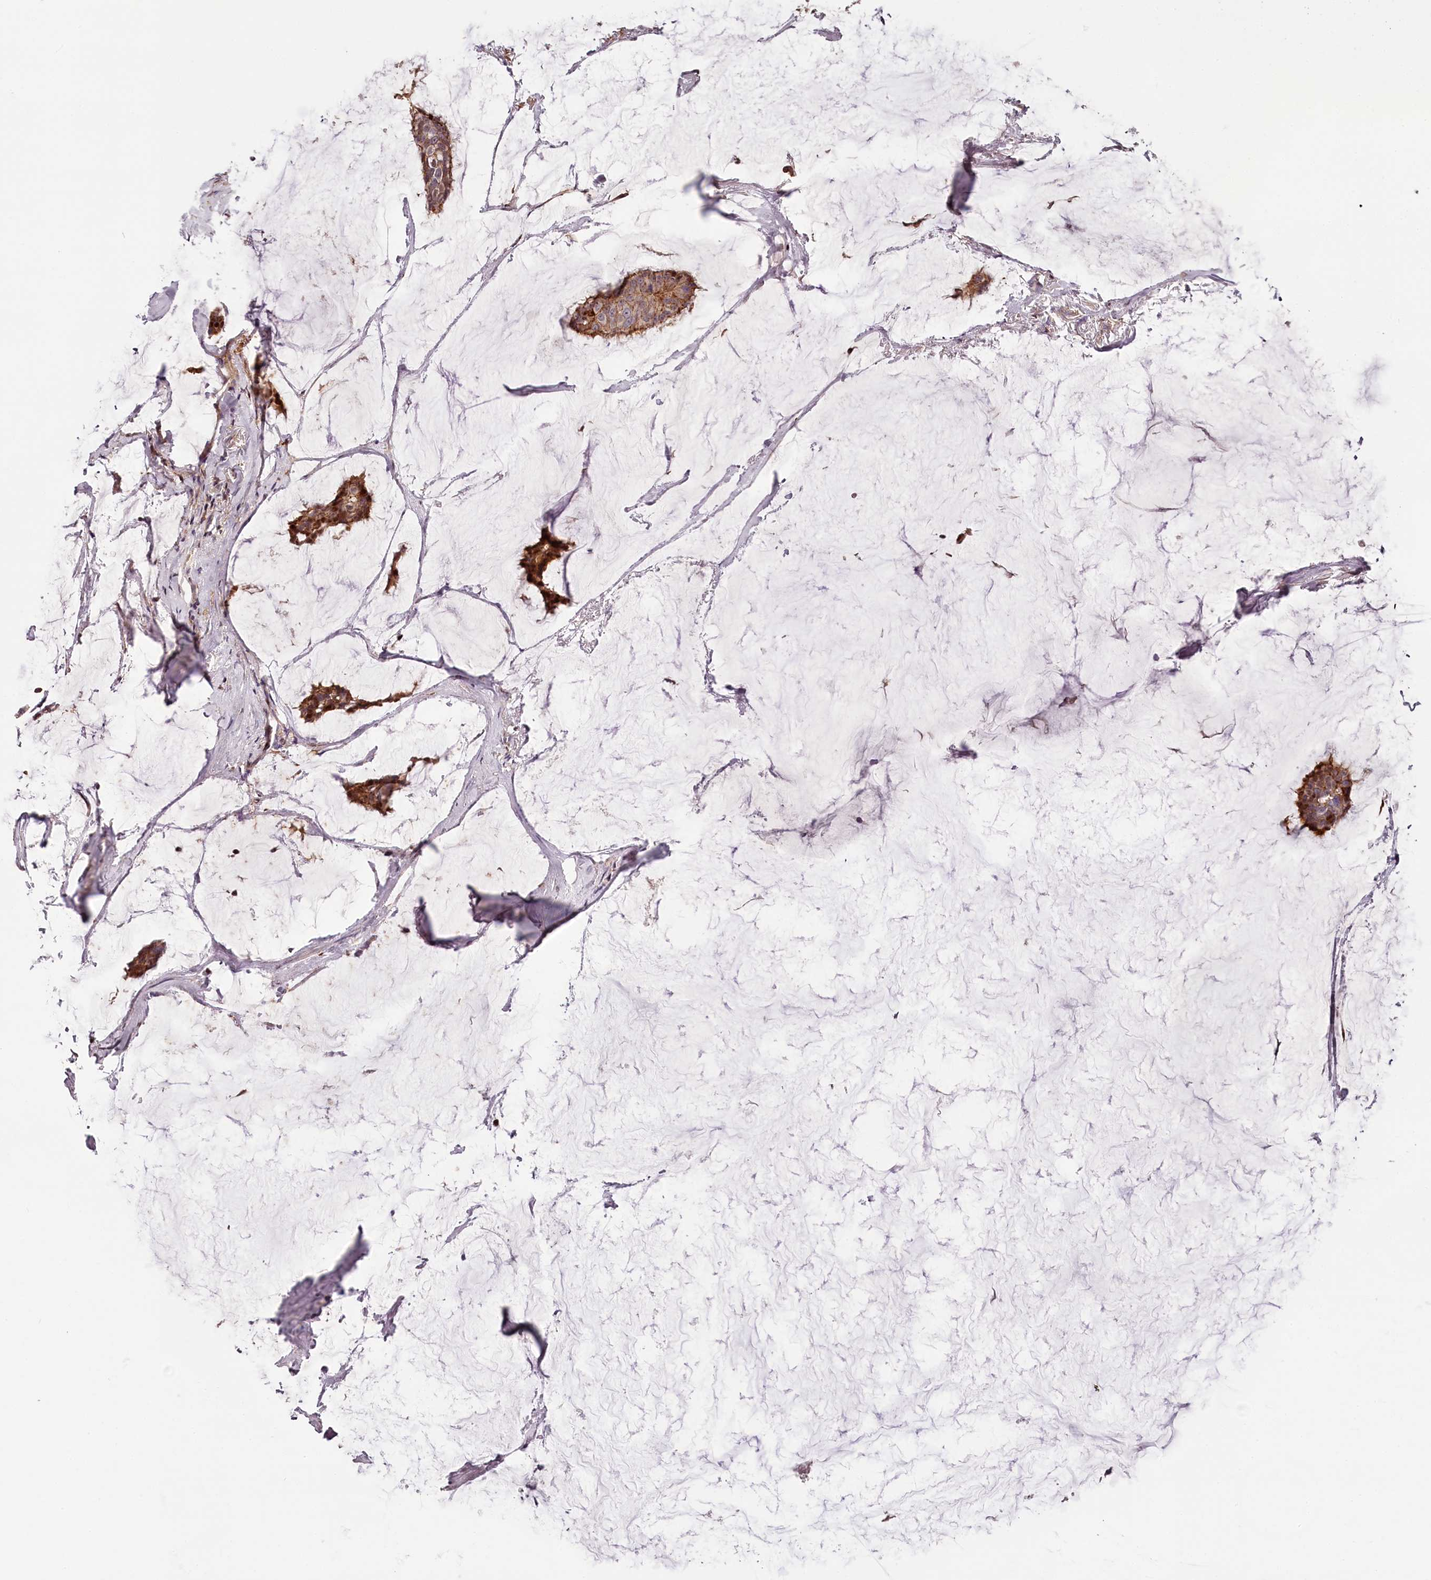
{"staining": {"intensity": "strong", "quantity": ">75%", "location": "cytoplasmic/membranous,nuclear"}, "tissue": "breast cancer", "cell_type": "Tumor cells", "image_type": "cancer", "snomed": [{"axis": "morphology", "description": "Duct carcinoma"}, {"axis": "topography", "description": "Breast"}], "caption": "Breast cancer was stained to show a protein in brown. There is high levels of strong cytoplasmic/membranous and nuclear positivity in about >75% of tumor cells. The staining was performed using DAB, with brown indicating positive protein expression. Nuclei are stained blue with hematoxylin.", "gene": "KIF14", "patient": {"sex": "female", "age": 93}}